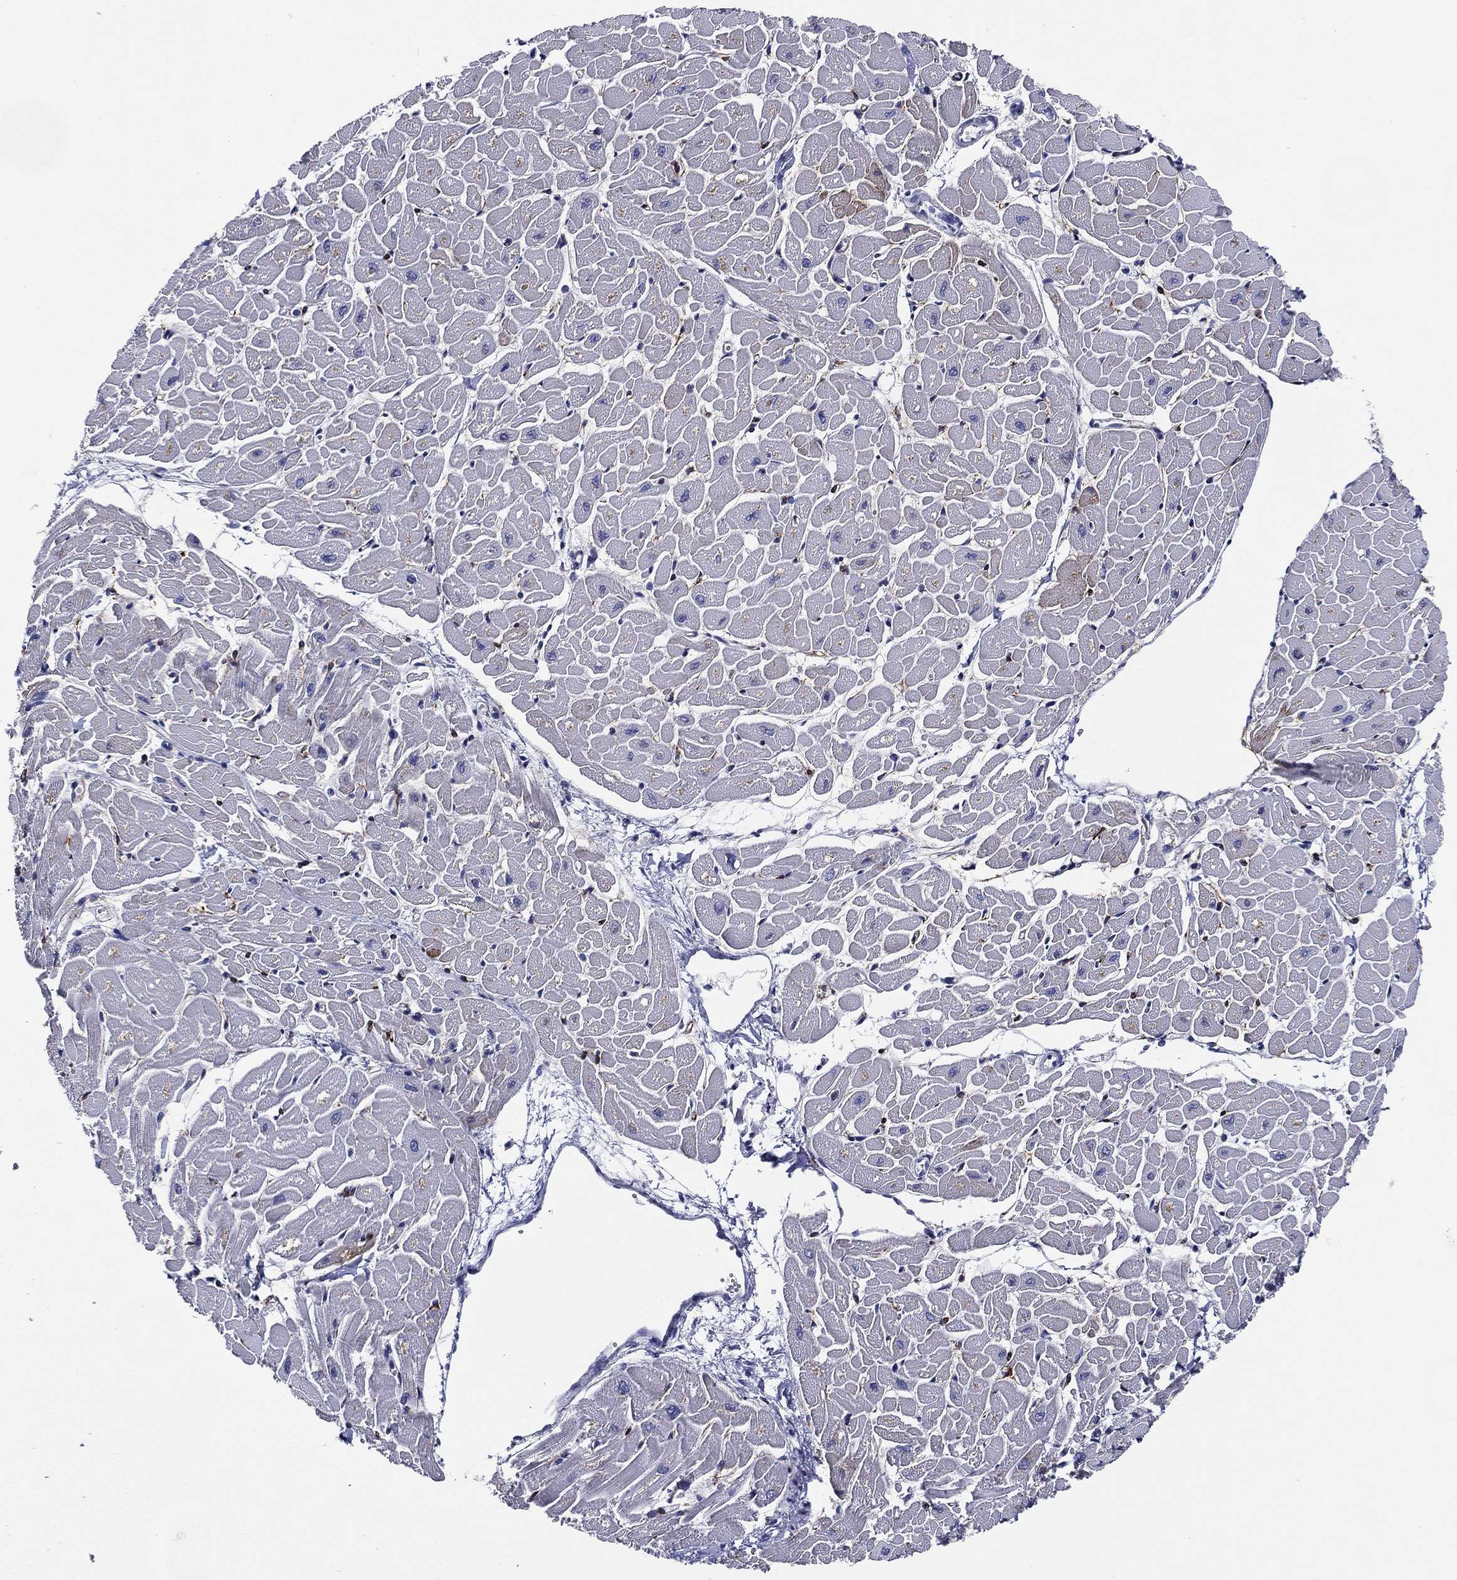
{"staining": {"intensity": "negative", "quantity": "none", "location": "none"}, "tissue": "heart muscle", "cell_type": "Cardiomyocytes", "image_type": "normal", "snomed": [{"axis": "morphology", "description": "Normal tissue, NOS"}, {"axis": "topography", "description": "Heart"}], "caption": "Human heart muscle stained for a protein using immunohistochemistry (IHC) reveals no positivity in cardiomyocytes.", "gene": "ACE2", "patient": {"sex": "male", "age": 57}}